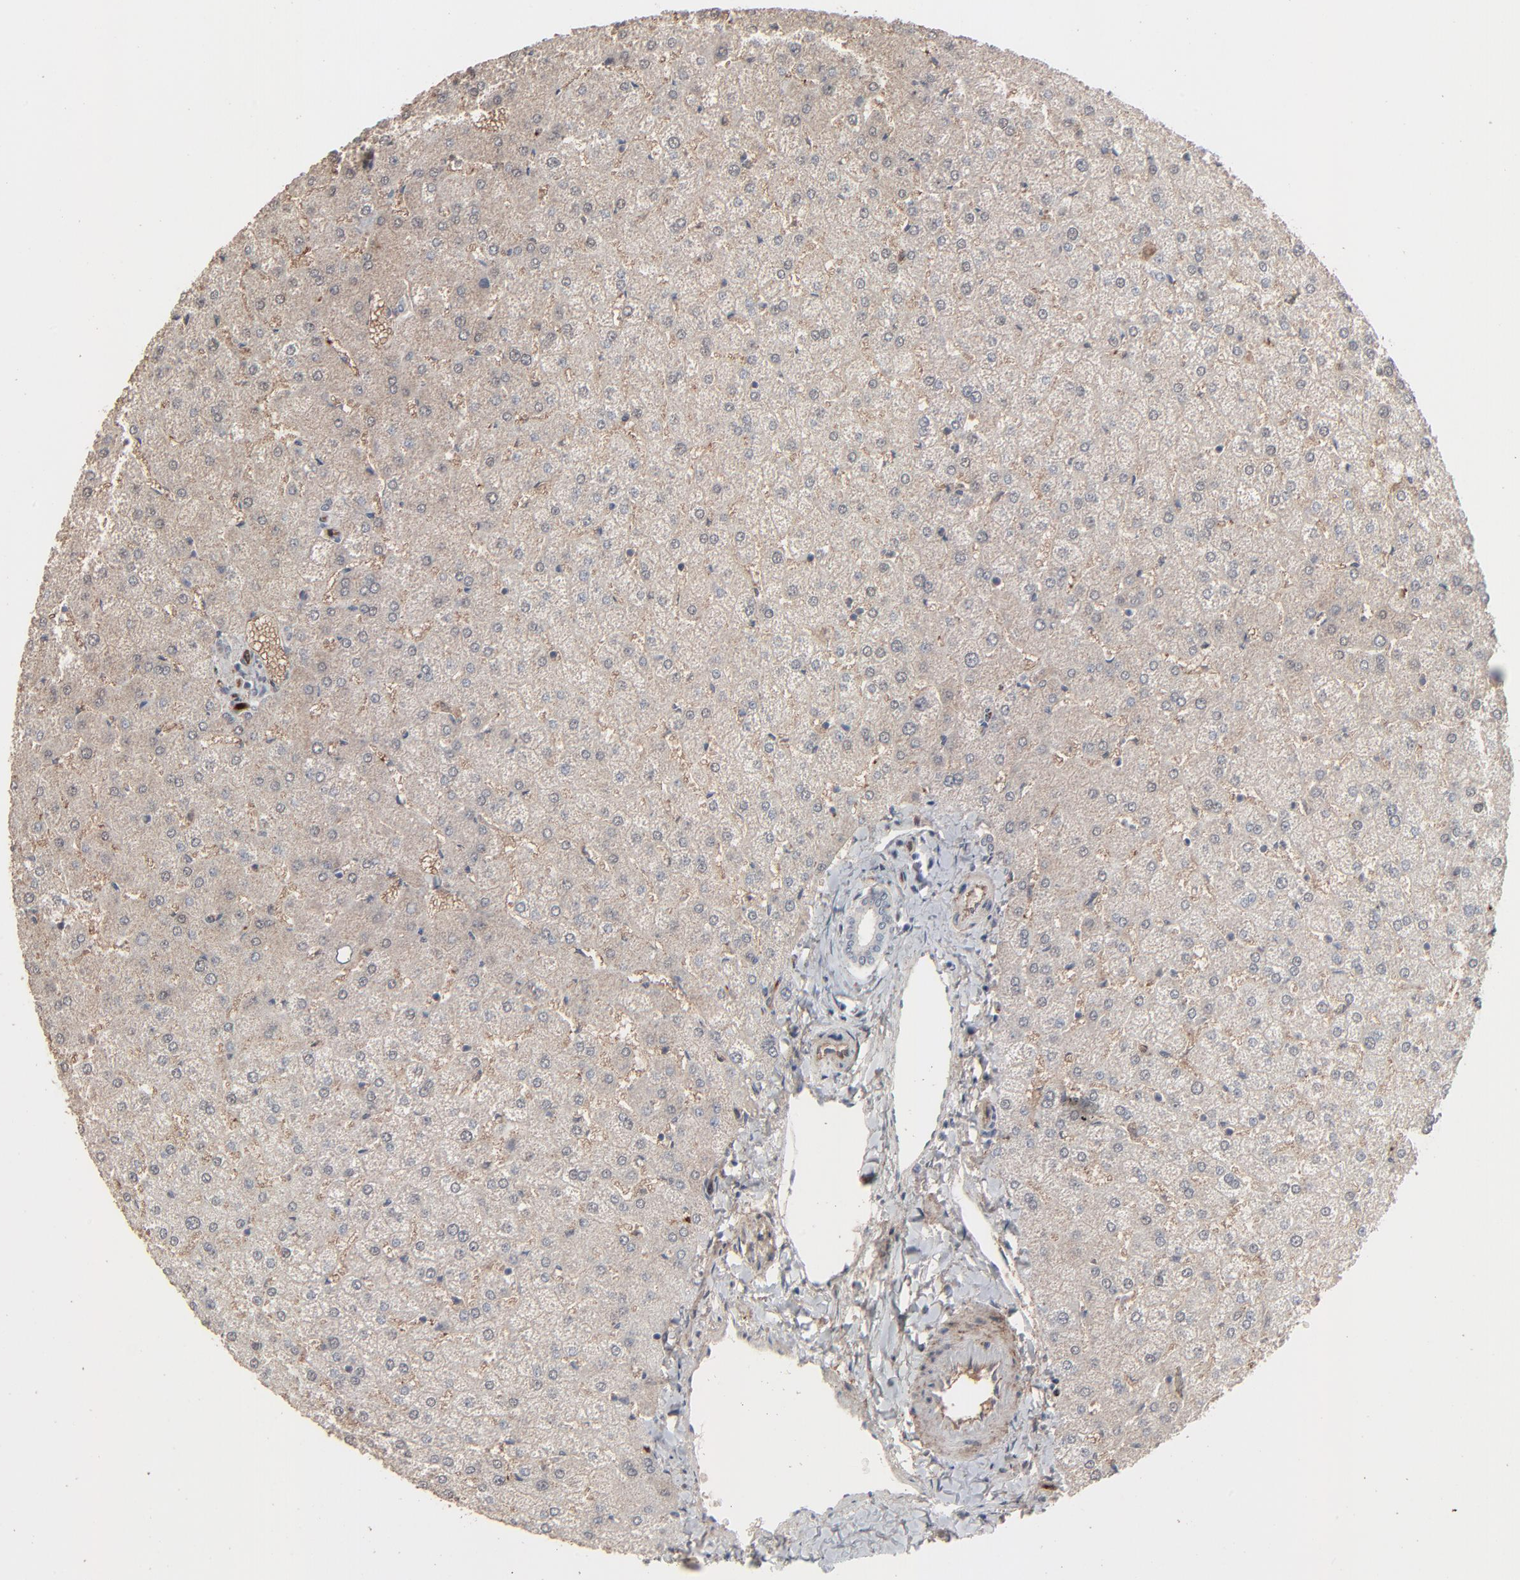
{"staining": {"intensity": "negative", "quantity": "none", "location": "none"}, "tissue": "liver", "cell_type": "Cholangiocytes", "image_type": "normal", "snomed": [{"axis": "morphology", "description": "Normal tissue, NOS"}, {"axis": "topography", "description": "Liver"}], "caption": "The histopathology image demonstrates no staining of cholangiocytes in normal liver.", "gene": "JAM3", "patient": {"sex": "female", "age": 32}}